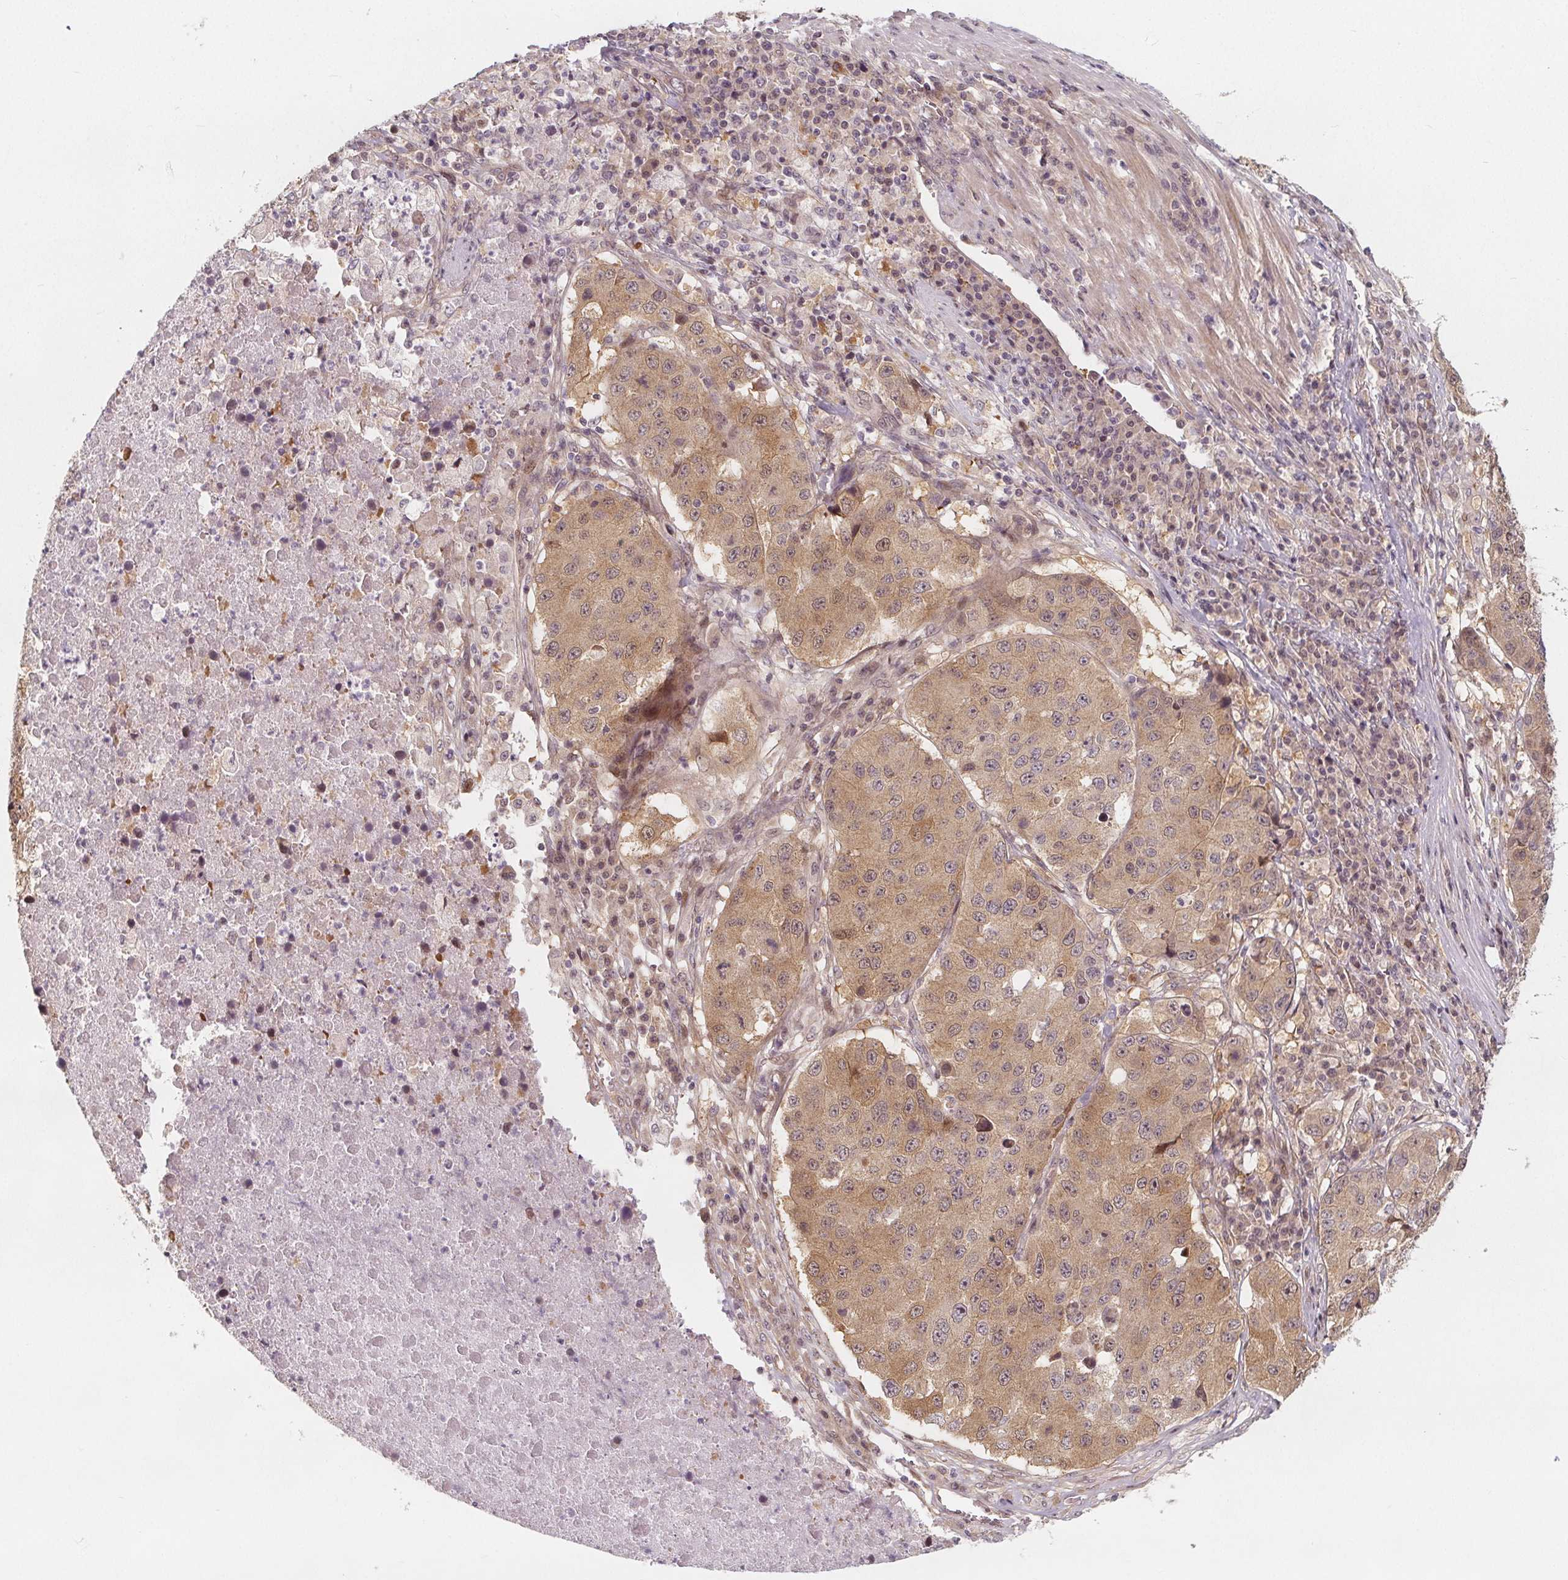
{"staining": {"intensity": "moderate", "quantity": ">75%", "location": "cytoplasmic/membranous"}, "tissue": "stomach cancer", "cell_type": "Tumor cells", "image_type": "cancer", "snomed": [{"axis": "morphology", "description": "Adenocarcinoma, NOS"}, {"axis": "topography", "description": "Stomach"}], "caption": "DAB (3,3'-diaminobenzidine) immunohistochemical staining of human stomach adenocarcinoma reveals moderate cytoplasmic/membranous protein staining in about >75% of tumor cells.", "gene": "AKT1S1", "patient": {"sex": "male", "age": 71}}